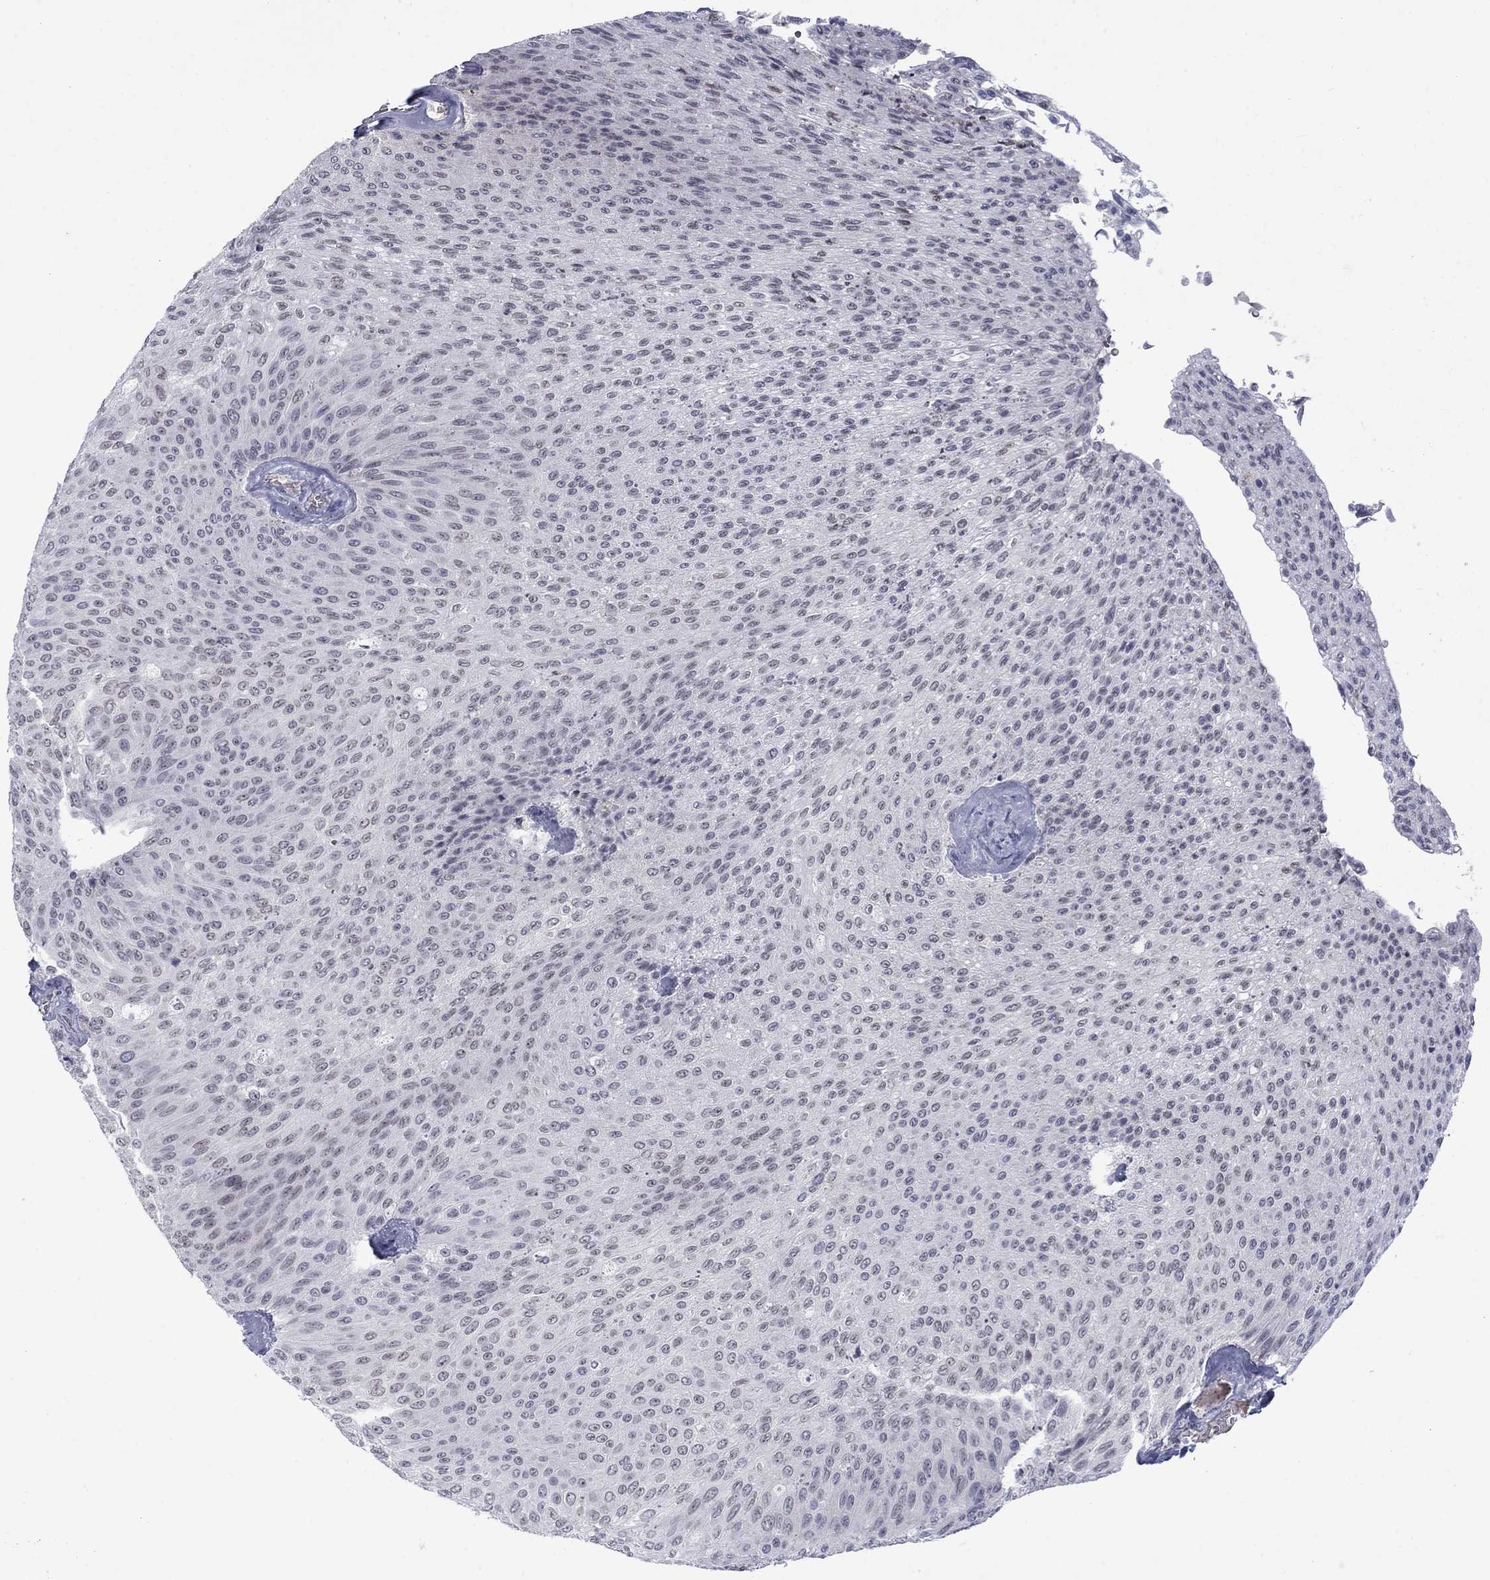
{"staining": {"intensity": "negative", "quantity": "none", "location": "none"}, "tissue": "urothelial cancer", "cell_type": "Tumor cells", "image_type": "cancer", "snomed": [{"axis": "morphology", "description": "Urothelial carcinoma, Low grade"}, {"axis": "topography", "description": "Ureter, NOS"}, {"axis": "topography", "description": "Urinary bladder"}], "caption": "High magnification brightfield microscopy of urothelial carcinoma (low-grade) stained with DAB (3,3'-diaminobenzidine) (brown) and counterstained with hematoxylin (blue): tumor cells show no significant staining.", "gene": "NSMF", "patient": {"sex": "male", "age": 78}}